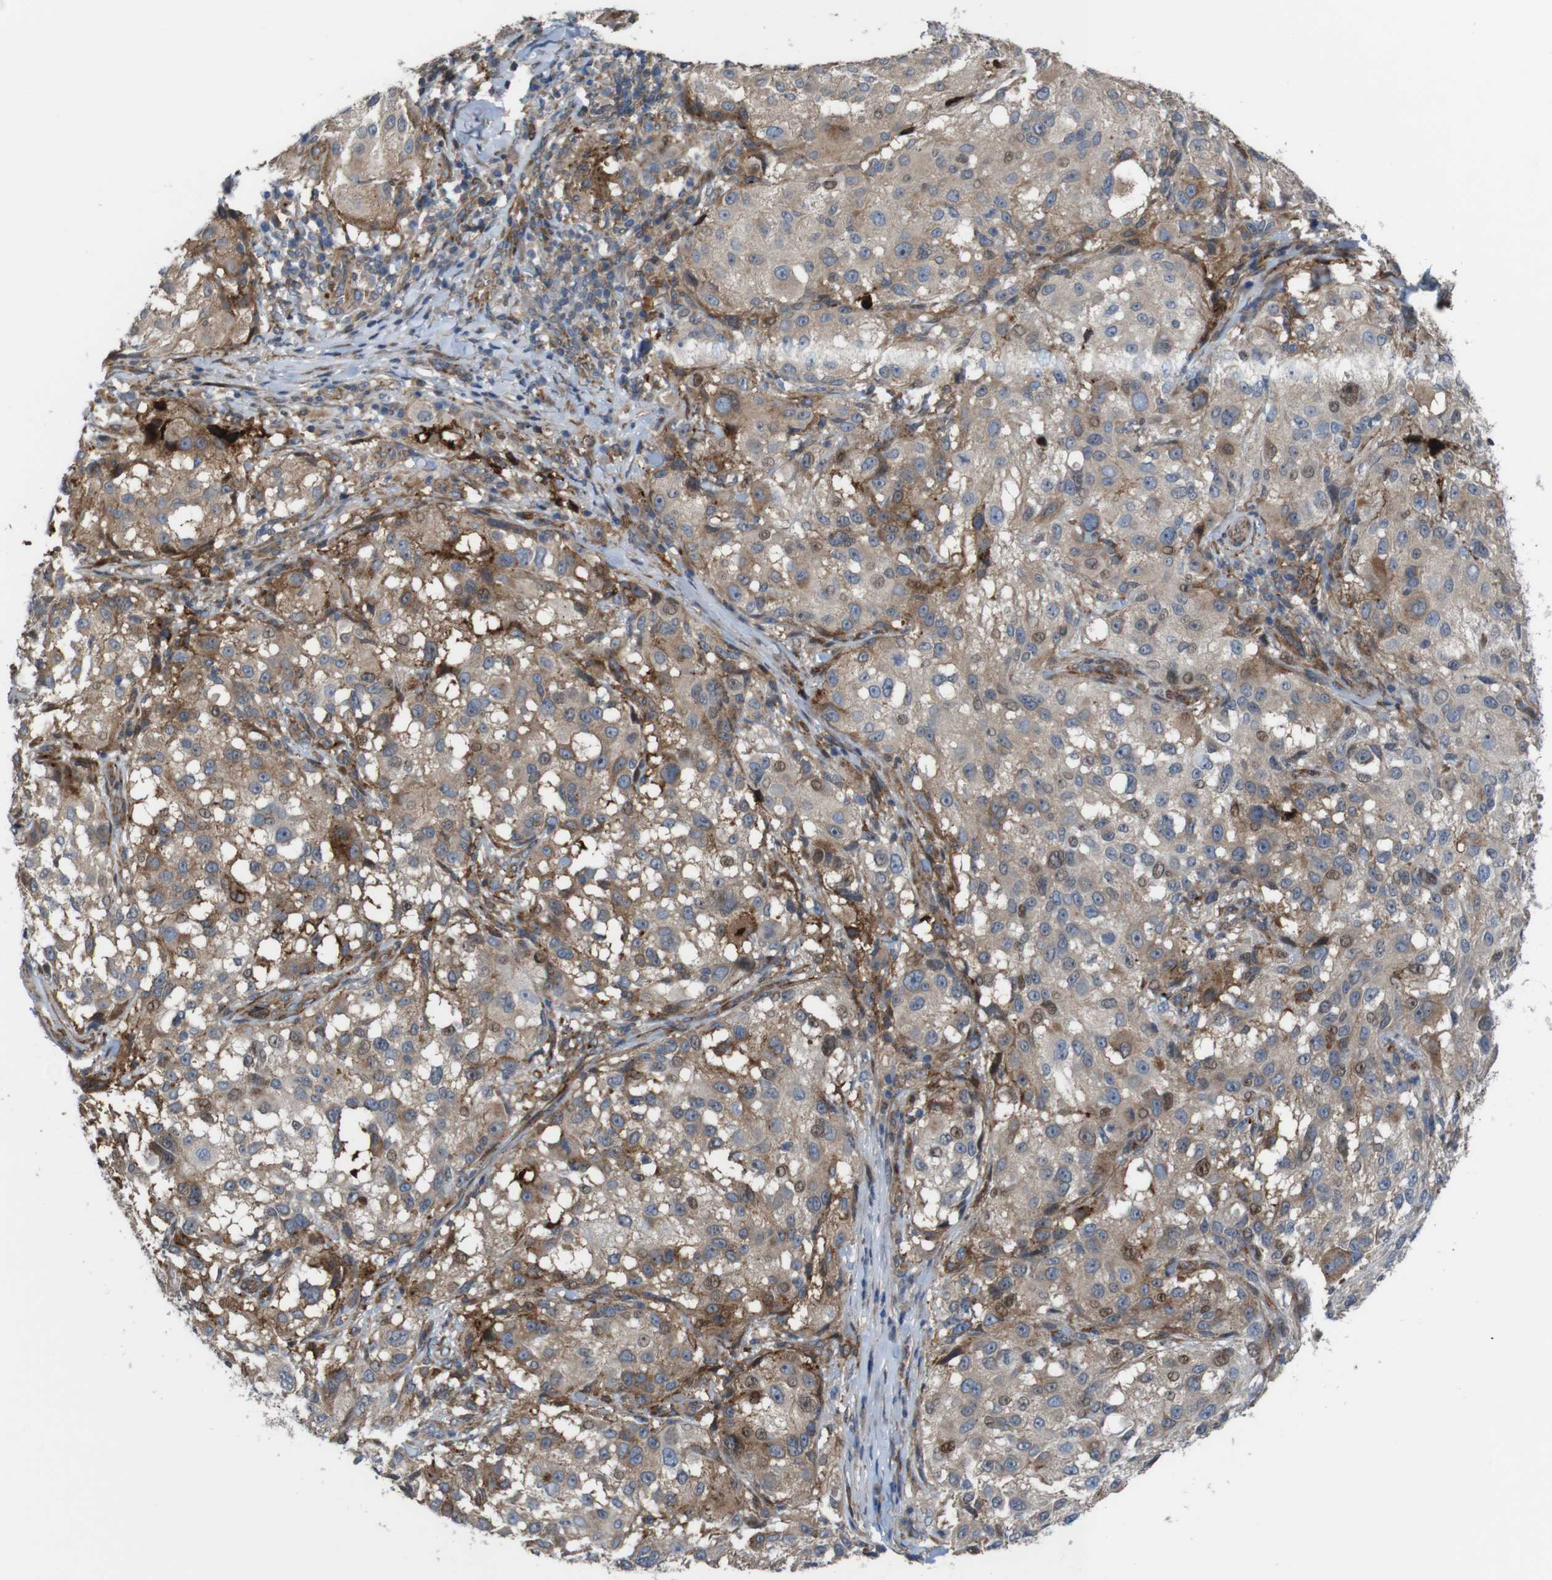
{"staining": {"intensity": "moderate", "quantity": ">75%", "location": "cytoplasmic/membranous,nuclear"}, "tissue": "melanoma", "cell_type": "Tumor cells", "image_type": "cancer", "snomed": [{"axis": "morphology", "description": "Necrosis, NOS"}, {"axis": "morphology", "description": "Malignant melanoma, NOS"}, {"axis": "topography", "description": "Skin"}], "caption": "Brown immunohistochemical staining in malignant melanoma shows moderate cytoplasmic/membranous and nuclear expression in approximately >75% of tumor cells.", "gene": "PCOLCE2", "patient": {"sex": "female", "age": 87}}